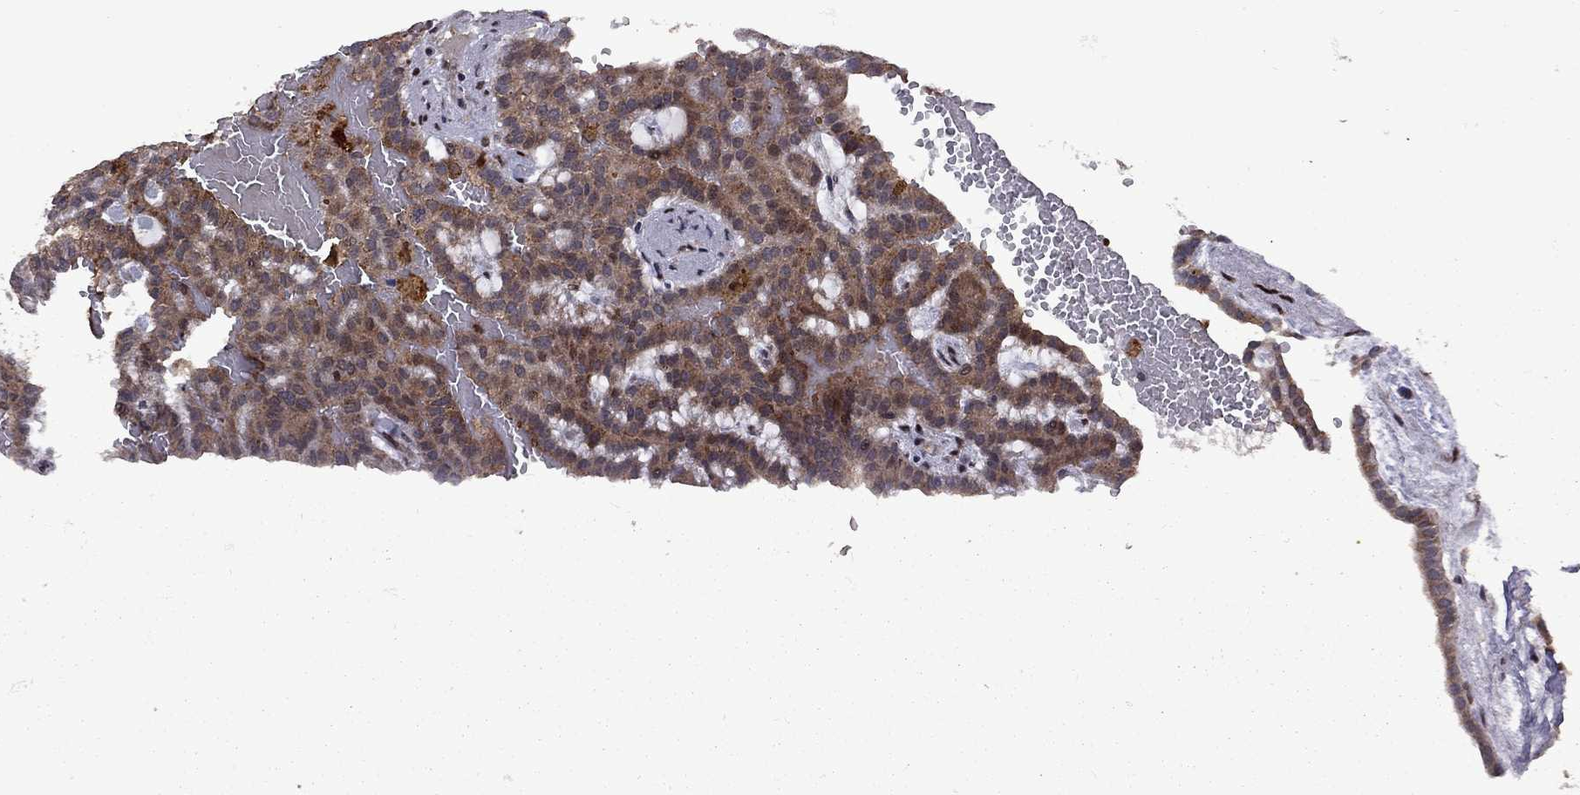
{"staining": {"intensity": "moderate", "quantity": "25%-75%", "location": "cytoplasmic/membranous"}, "tissue": "renal cancer", "cell_type": "Tumor cells", "image_type": "cancer", "snomed": [{"axis": "morphology", "description": "Adenocarcinoma, NOS"}, {"axis": "topography", "description": "Kidney"}], "caption": "This photomicrograph exhibits IHC staining of renal cancer, with medium moderate cytoplasmic/membranous positivity in approximately 25%-75% of tumor cells.", "gene": "IPP", "patient": {"sex": "male", "age": 63}}